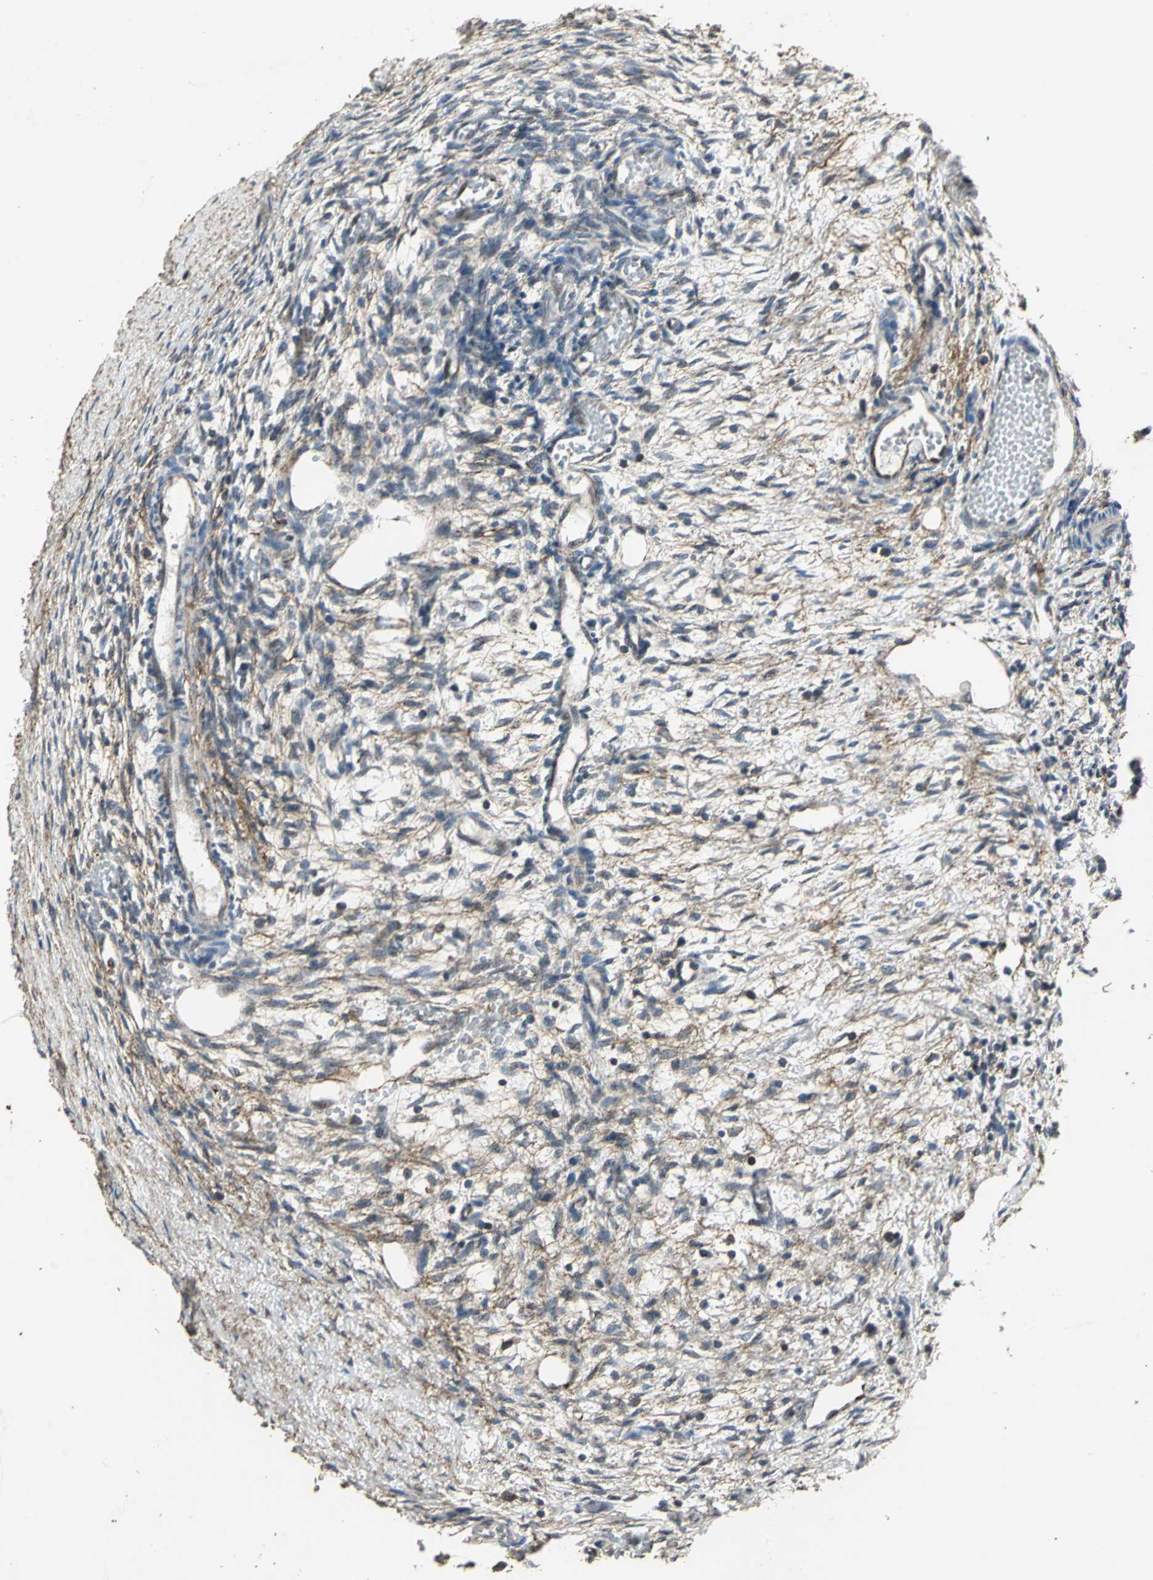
{"staining": {"intensity": "weak", "quantity": "25%-75%", "location": "cytoplasmic/membranous"}, "tissue": "ovary", "cell_type": "Ovarian stroma cells", "image_type": "normal", "snomed": [{"axis": "morphology", "description": "Normal tissue, NOS"}, {"axis": "topography", "description": "Ovary"}], "caption": "Immunohistochemistry of normal human ovary reveals low levels of weak cytoplasmic/membranous expression in about 25%-75% of ovarian stroma cells.", "gene": "DNAJB4", "patient": {"sex": "female", "age": 35}}